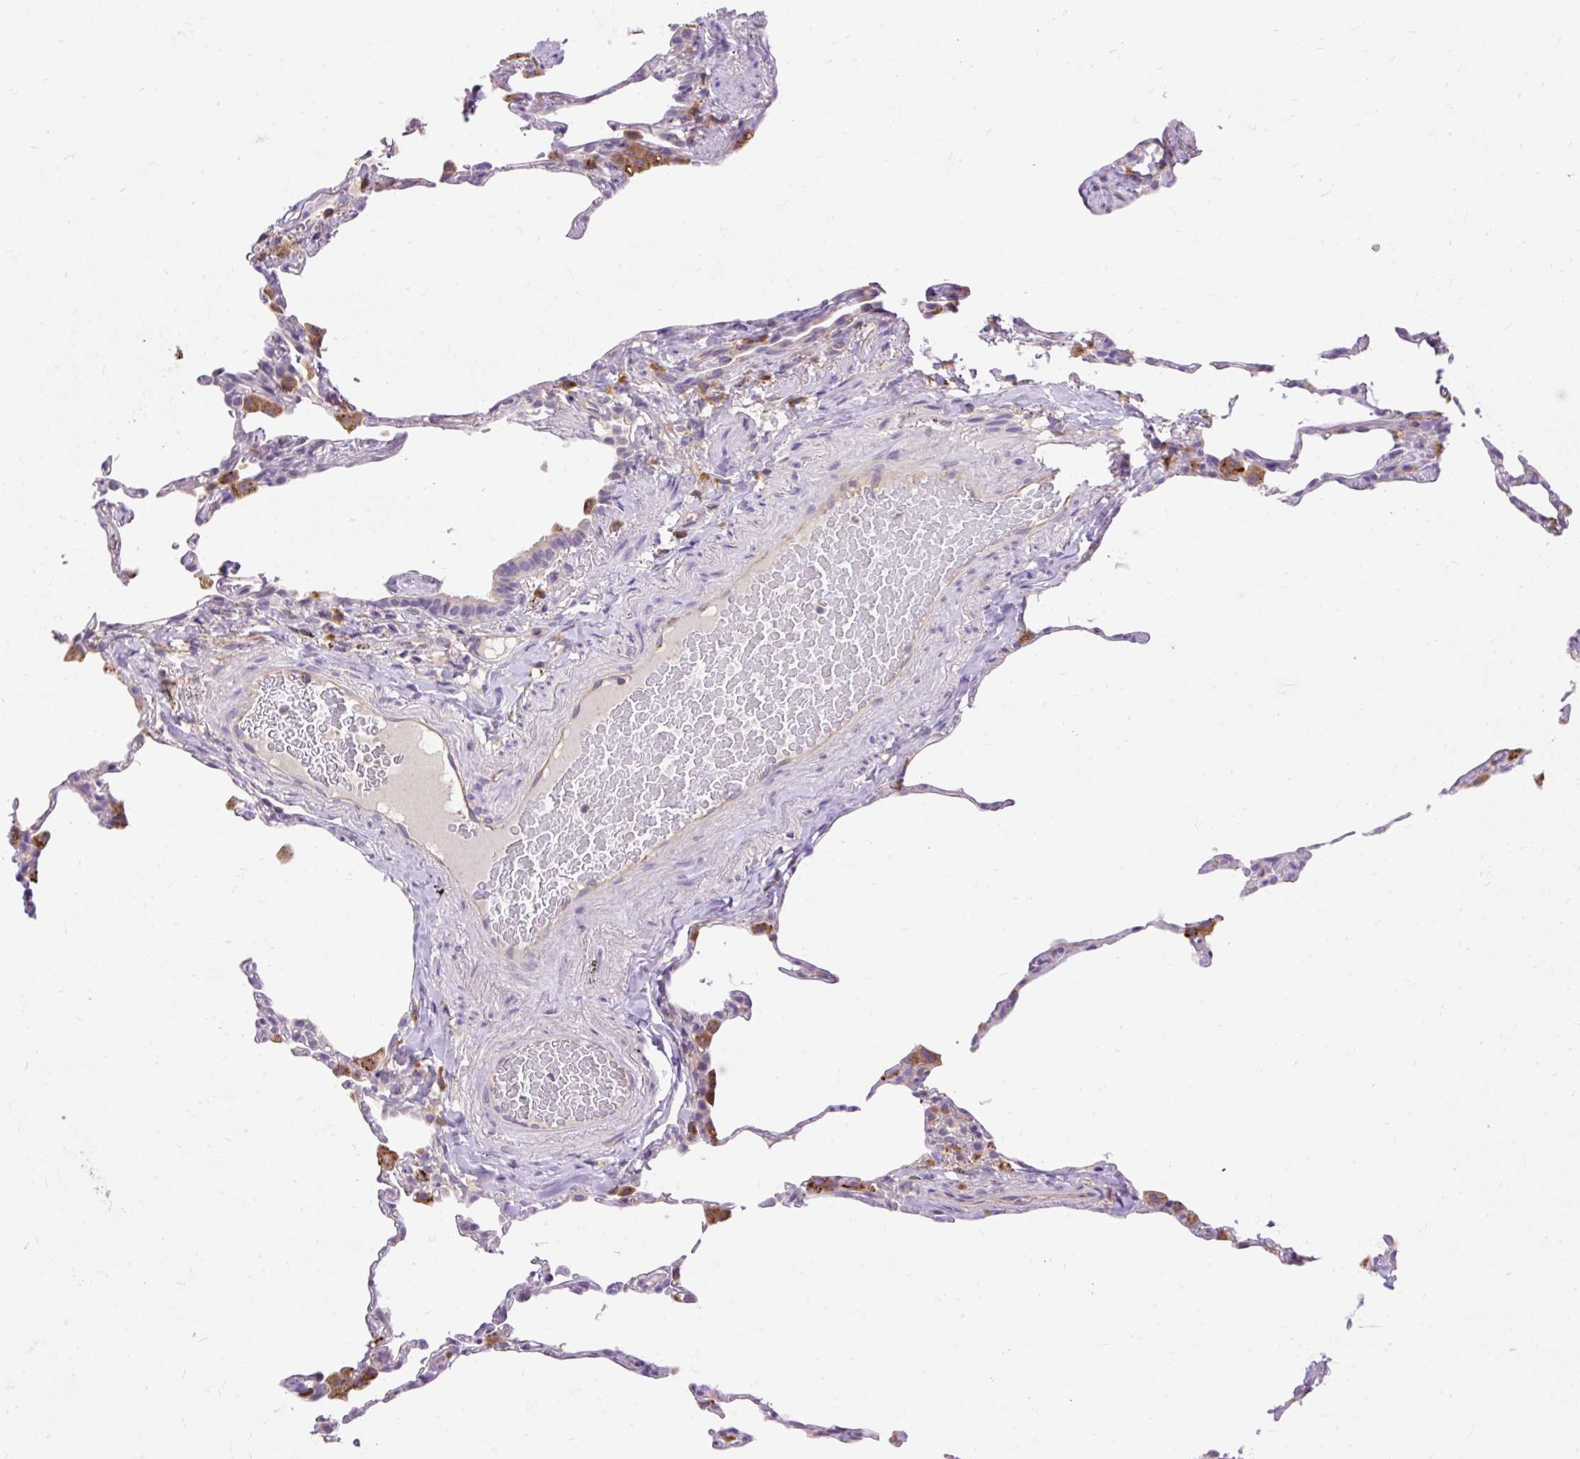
{"staining": {"intensity": "negative", "quantity": "none", "location": "none"}, "tissue": "lung", "cell_type": "Alveolar cells", "image_type": "normal", "snomed": [{"axis": "morphology", "description": "Normal tissue, NOS"}, {"axis": "topography", "description": "Lung"}], "caption": "This is a histopathology image of IHC staining of unremarkable lung, which shows no staining in alveolar cells.", "gene": "HEXB", "patient": {"sex": "female", "age": 57}}